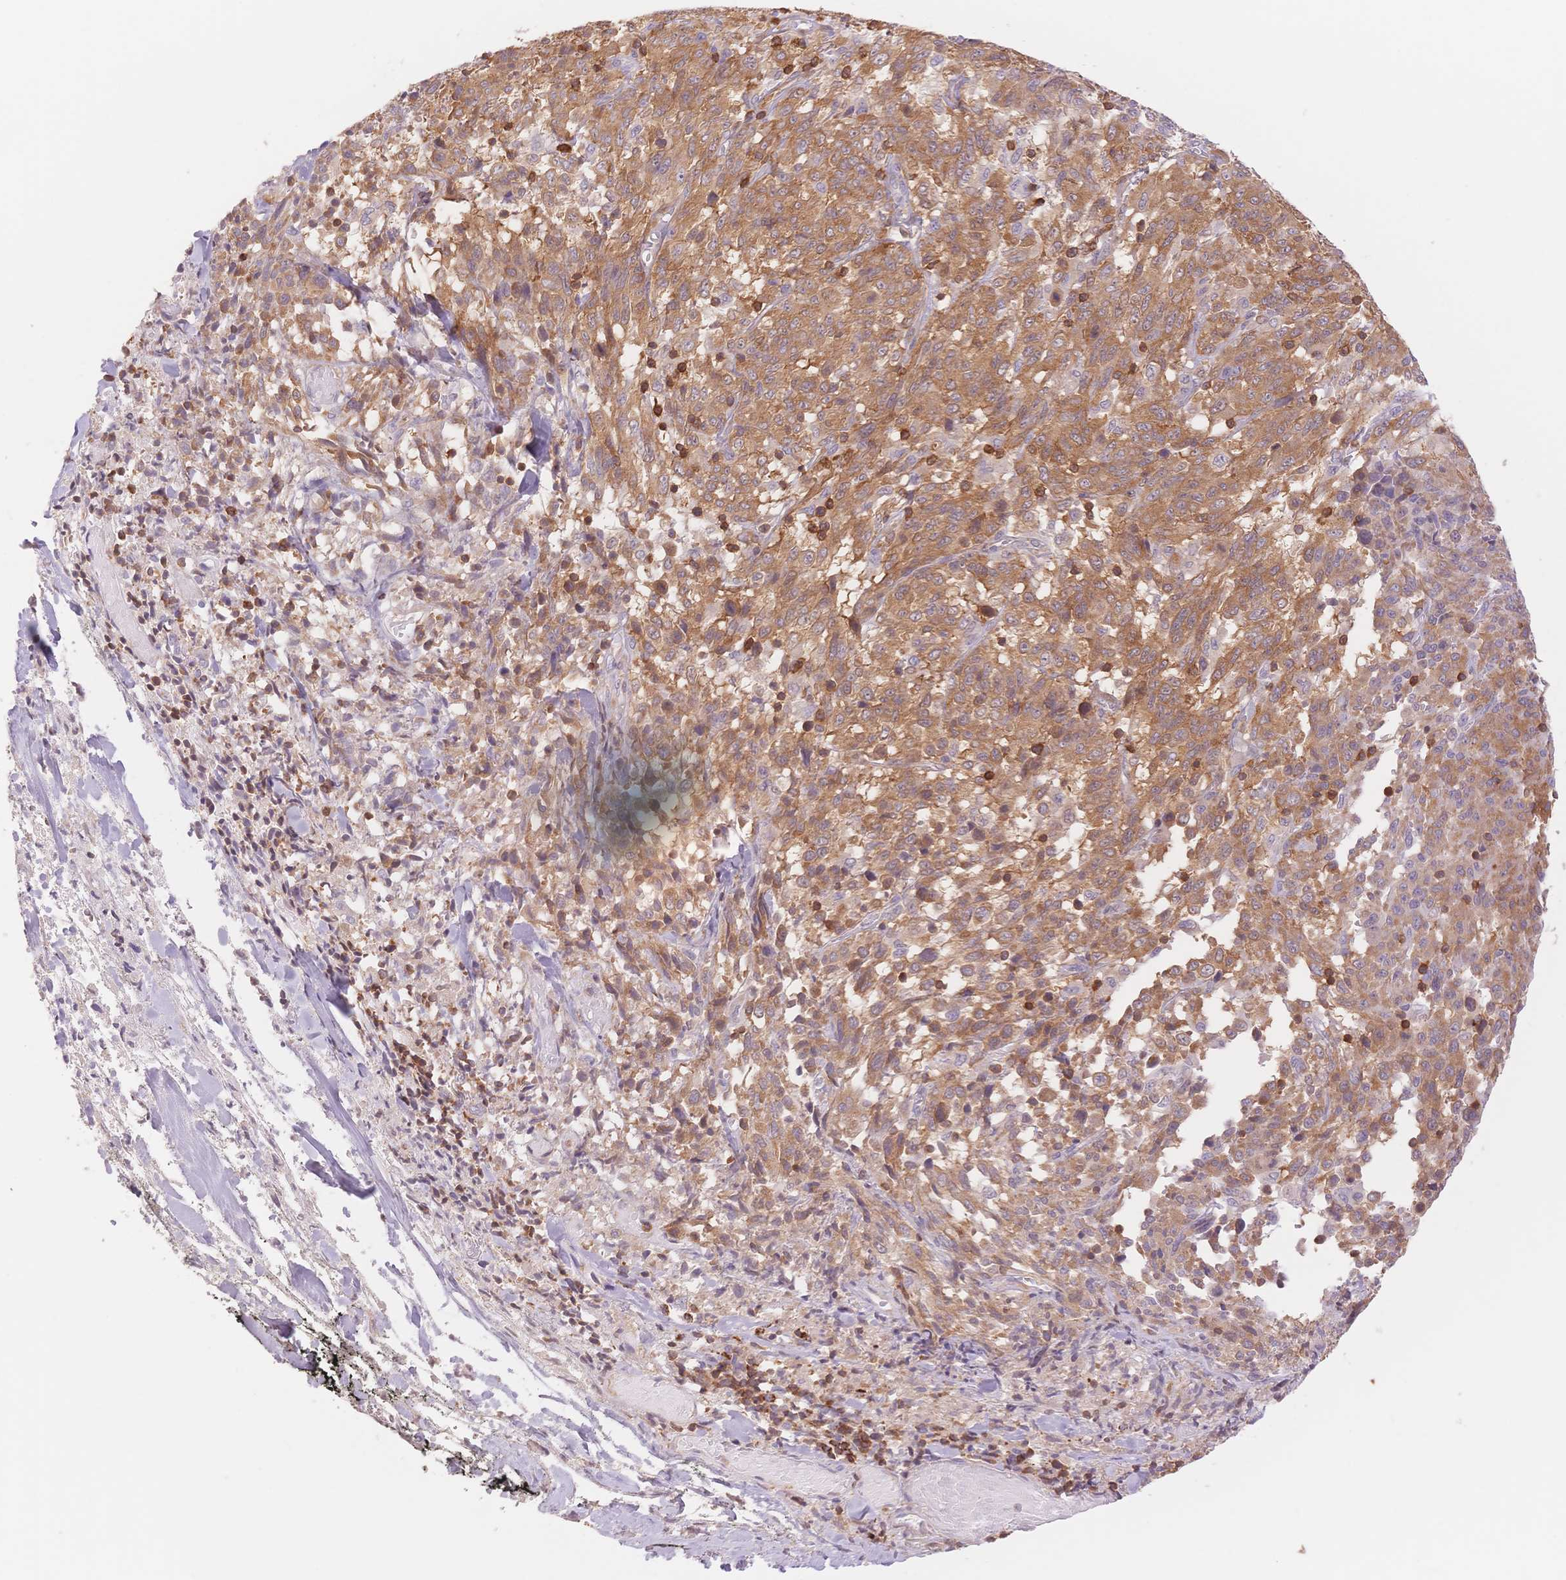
{"staining": {"intensity": "moderate", "quantity": ">75%", "location": "cytoplasmic/membranous"}, "tissue": "melanoma", "cell_type": "Tumor cells", "image_type": "cancer", "snomed": [{"axis": "morphology", "description": "Malignant melanoma, NOS"}, {"axis": "topography", "description": "Skin"}], "caption": "Melanoma stained with DAB immunohistochemistry (IHC) demonstrates medium levels of moderate cytoplasmic/membranous staining in about >75% of tumor cells. Nuclei are stained in blue.", "gene": "STK39", "patient": {"sex": "female", "age": 91}}